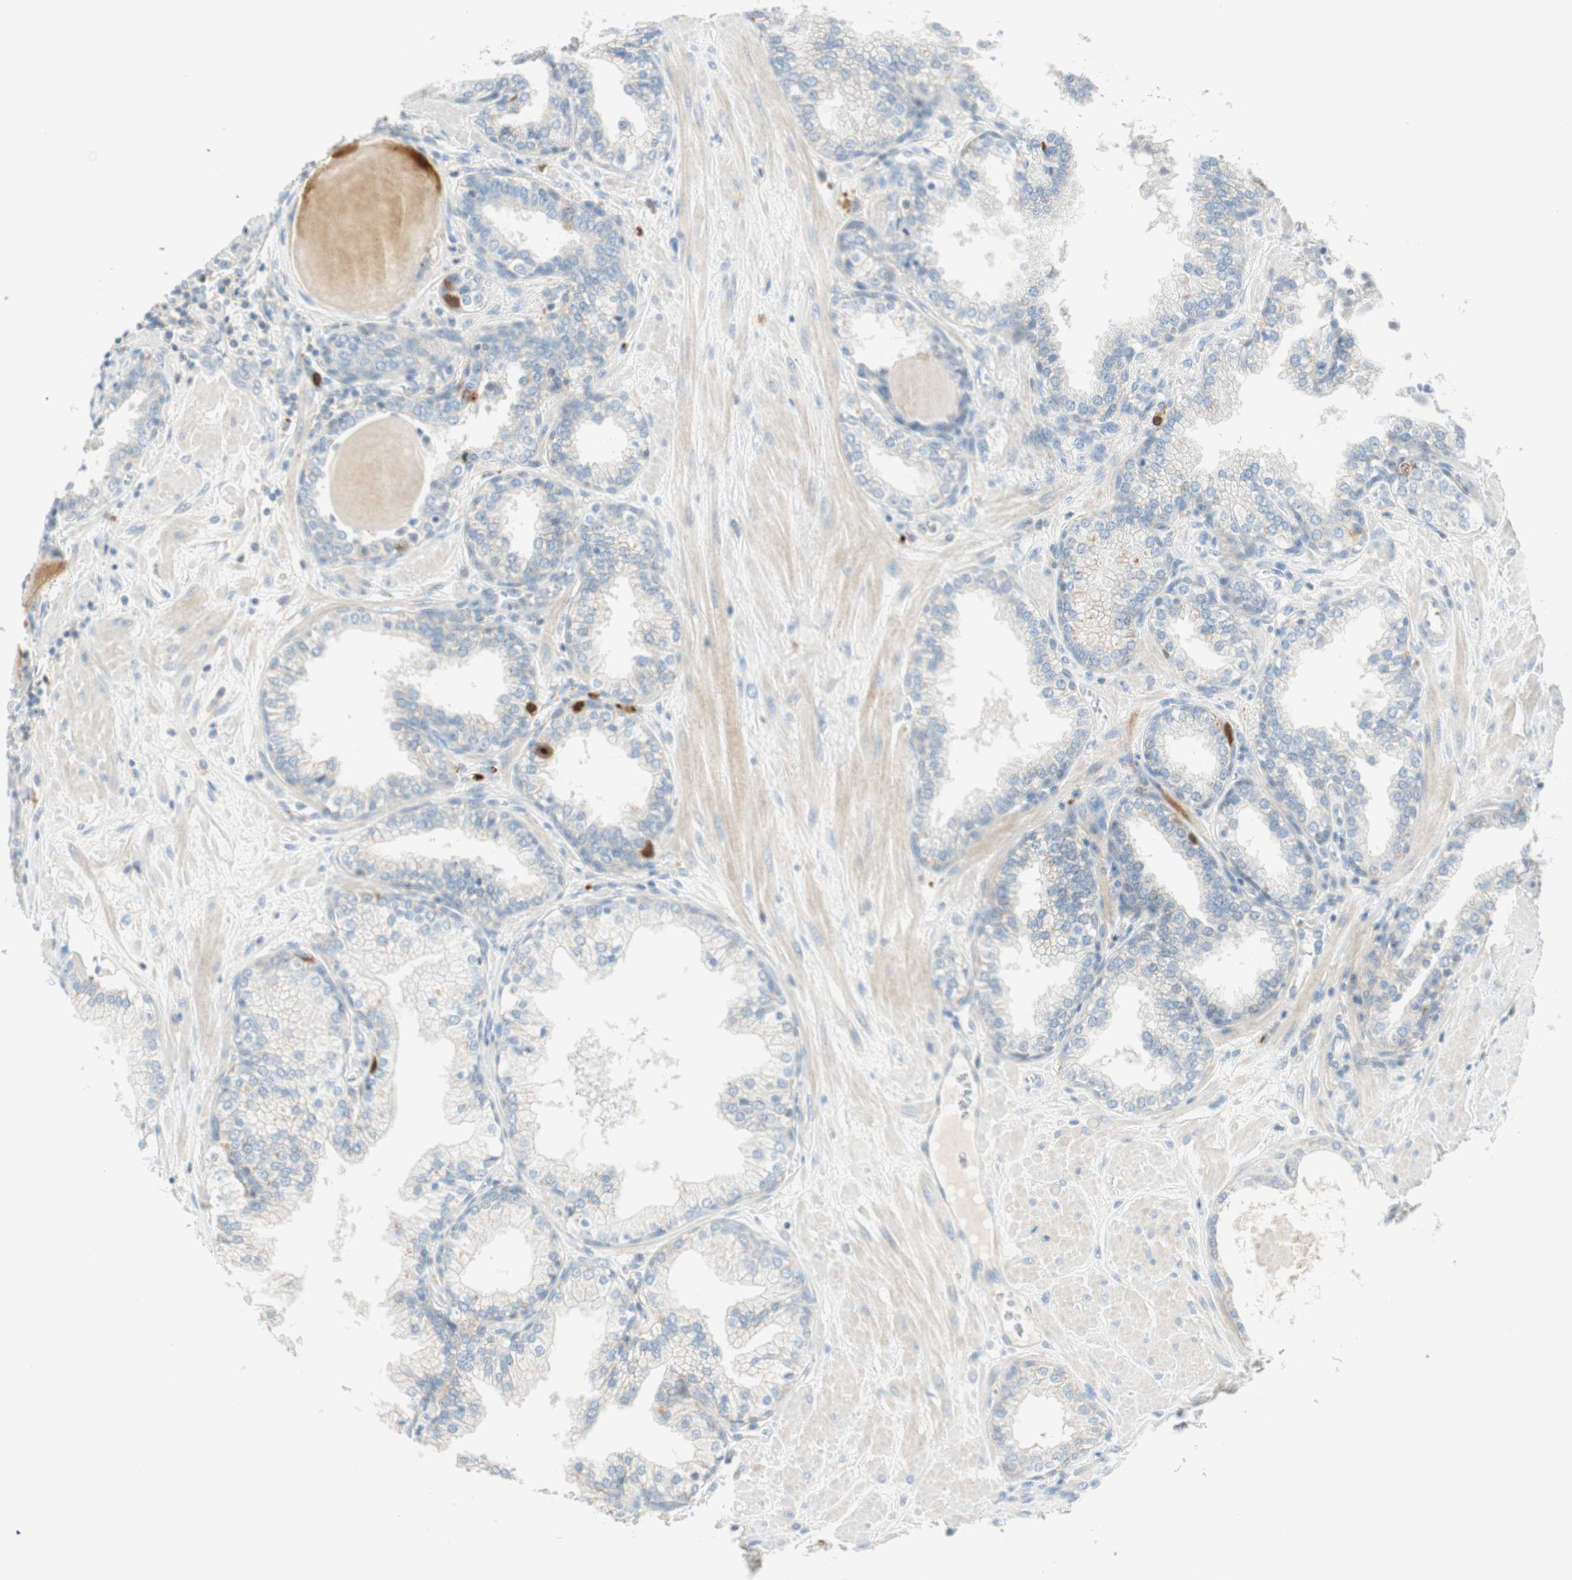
{"staining": {"intensity": "strong", "quantity": "<25%", "location": "nuclear"}, "tissue": "prostate", "cell_type": "Glandular cells", "image_type": "normal", "snomed": [{"axis": "morphology", "description": "Normal tissue, NOS"}, {"axis": "topography", "description": "Prostate"}], "caption": "Glandular cells exhibit medium levels of strong nuclear staining in about <25% of cells in normal prostate.", "gene": "PTTG1", "patient": {"sex": "male", "age": 51}}